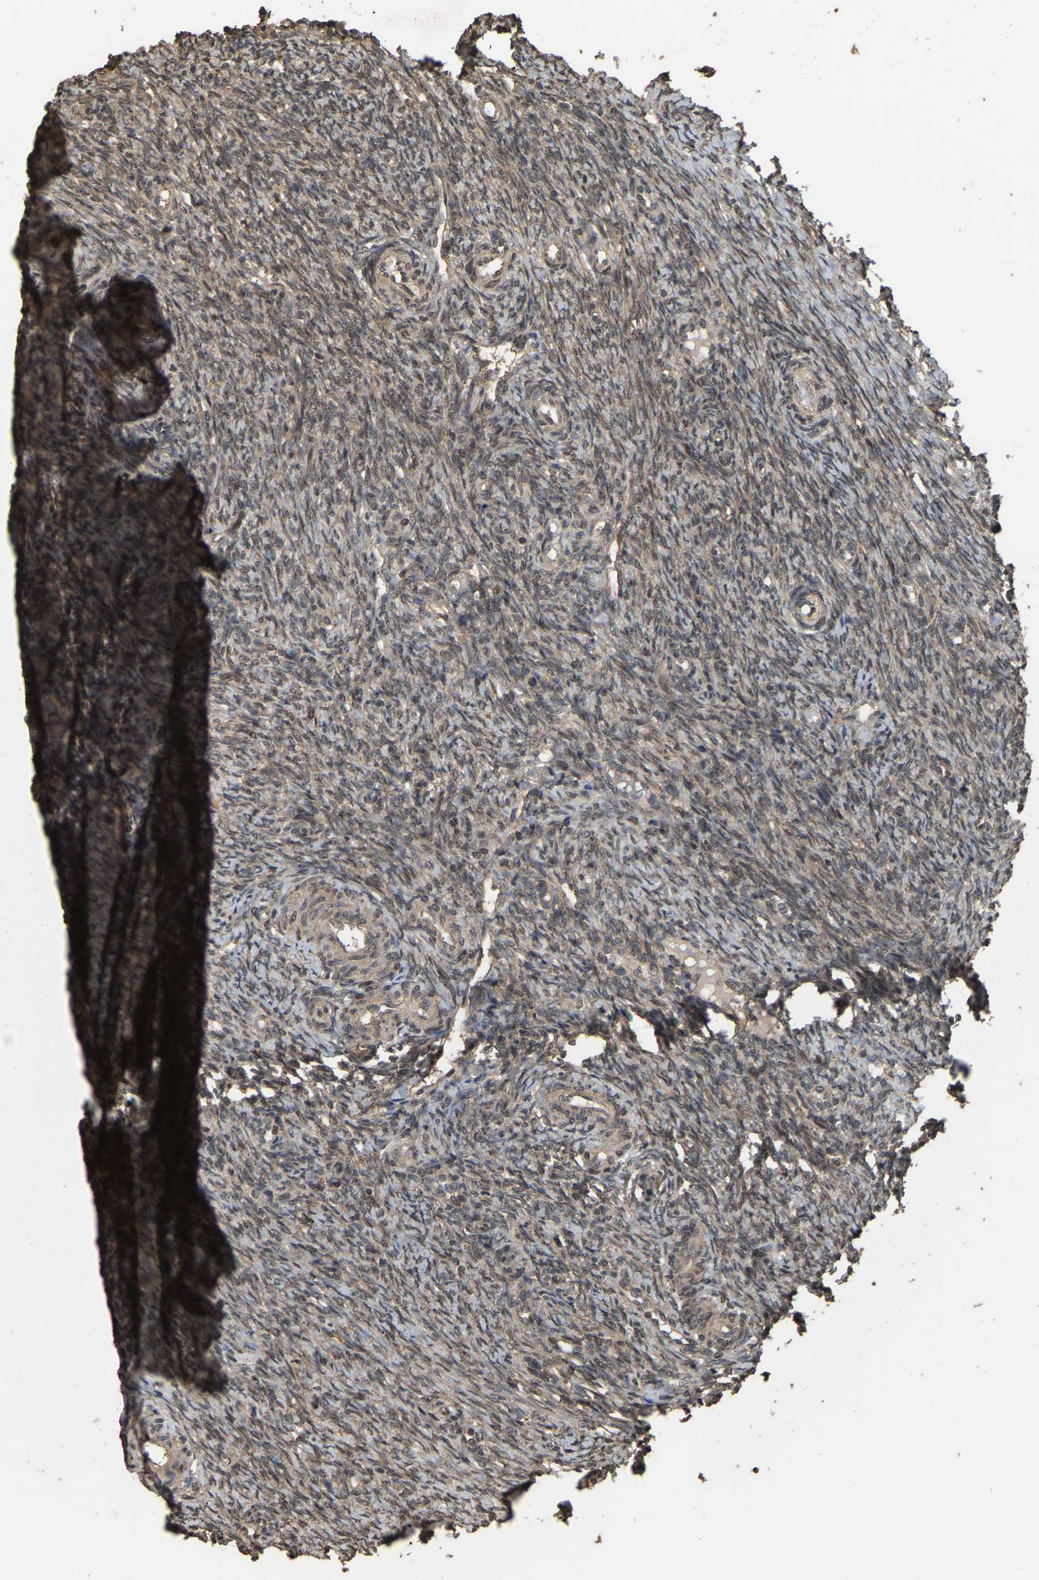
{"staining": {"intensity": "moderate", "quantity": ">75%", "location": "cytoplasmic/membranous"}, "tissue": "ovary", "cell_type": "Follicle cells", "image_type": "normal", "snomed": [{"axis": "morphology", "description": "Normal tissue, NOS"}, {"axis": "topography", "description": "Ovary"}], "caption": "DAB (3,3'-diaminobenzidine) immunohistochemical staining of unremarkable human ovary demonstrates moderate cytoplasmic/membranous protein expression in about >75% of follicle cells.", "gene": "ARHGAP23", "patient": {"sex": "female", "age": 41}}